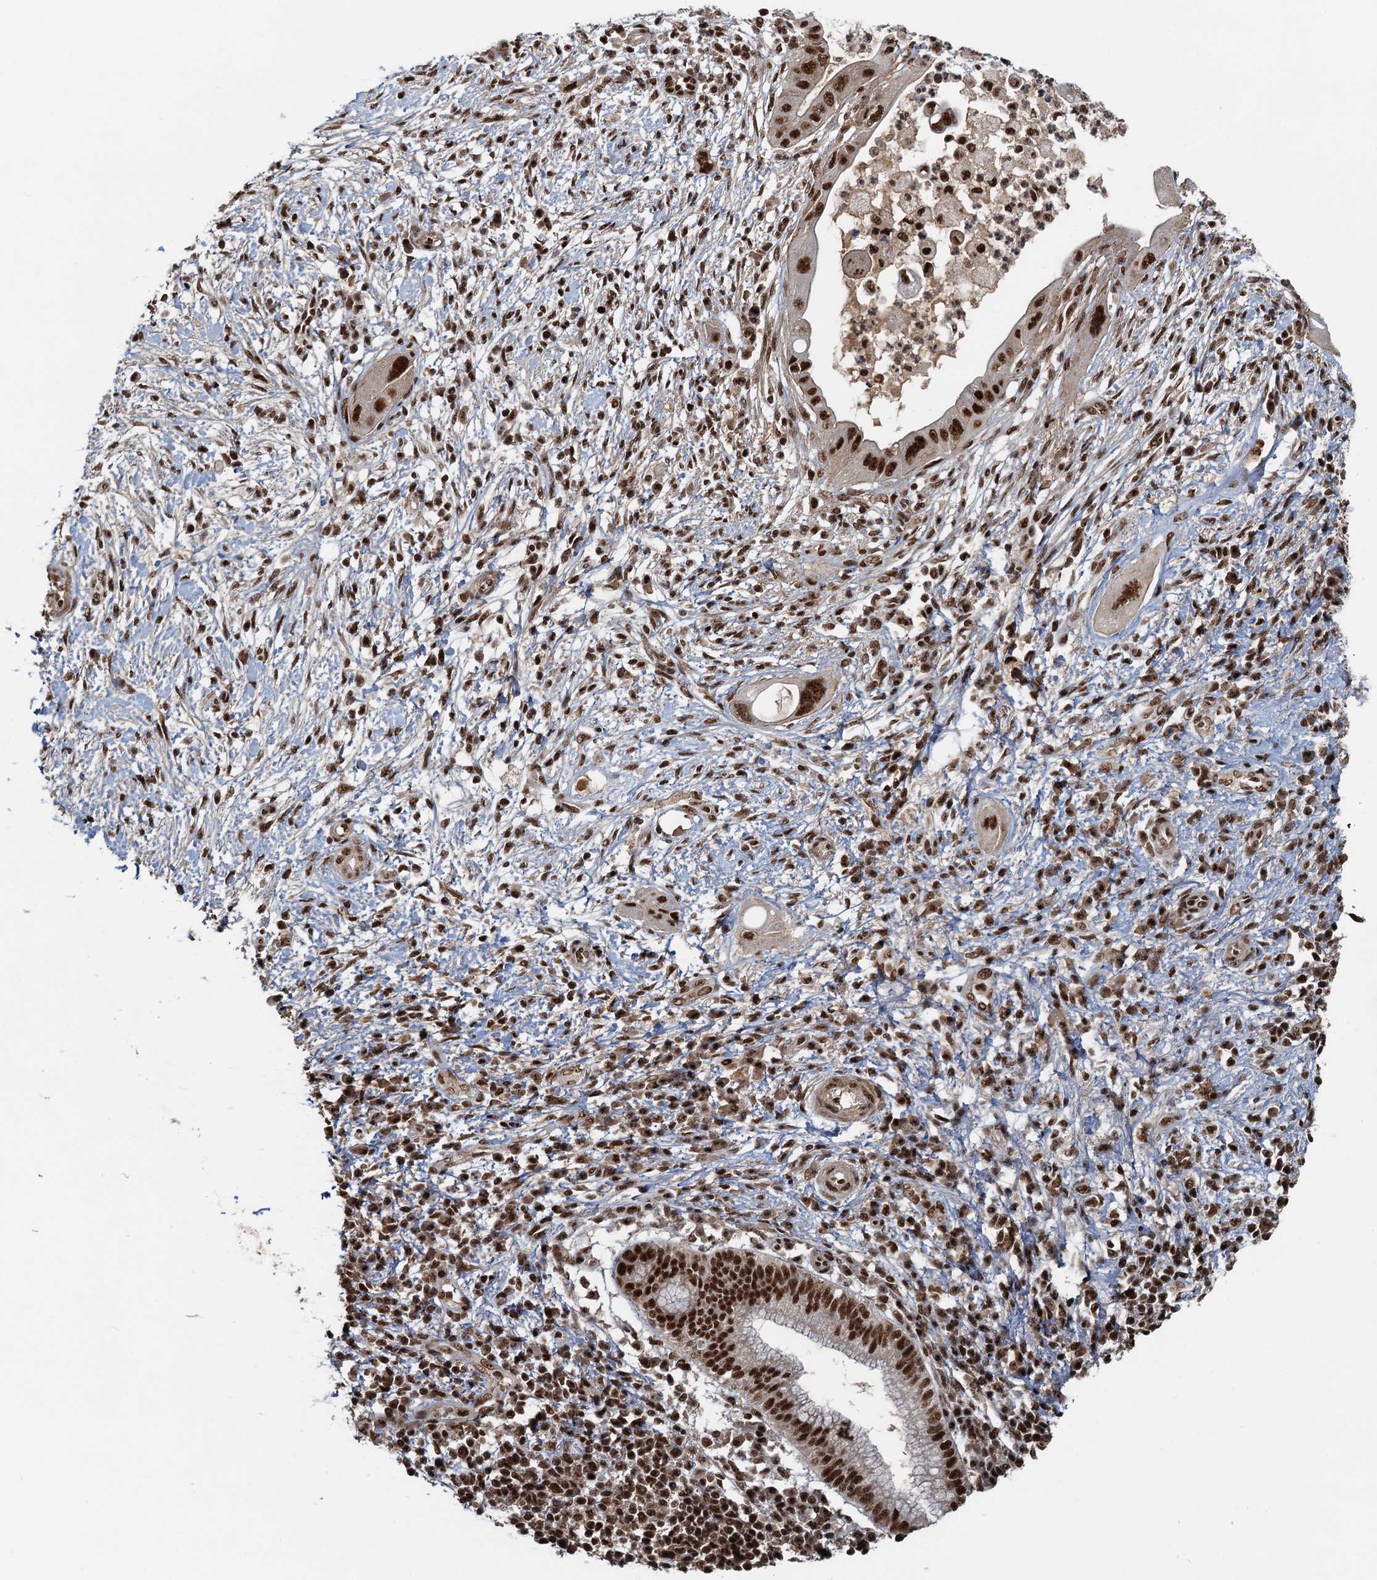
{"staining": {"intensity": "strong", "quantity": ">75%", "location": "nuclear"}, "tissue": "pancreatic cancer", "cell_type": "Tumor cells", "image_type": "cancer", "snomed": [{"axis": "morphology", "description": "Adenocarcinoma, NOS"}, {"axis": "topography", "description": "Pancreas"}], "caption": "The photomicrograph shows staining of pancreatic adenocarcinoma, revealing strong nuclear protein staining (brown color) within tumor cells.", "gene": "ZC3H18", "patient": {"sex": "male", "age": 68}}